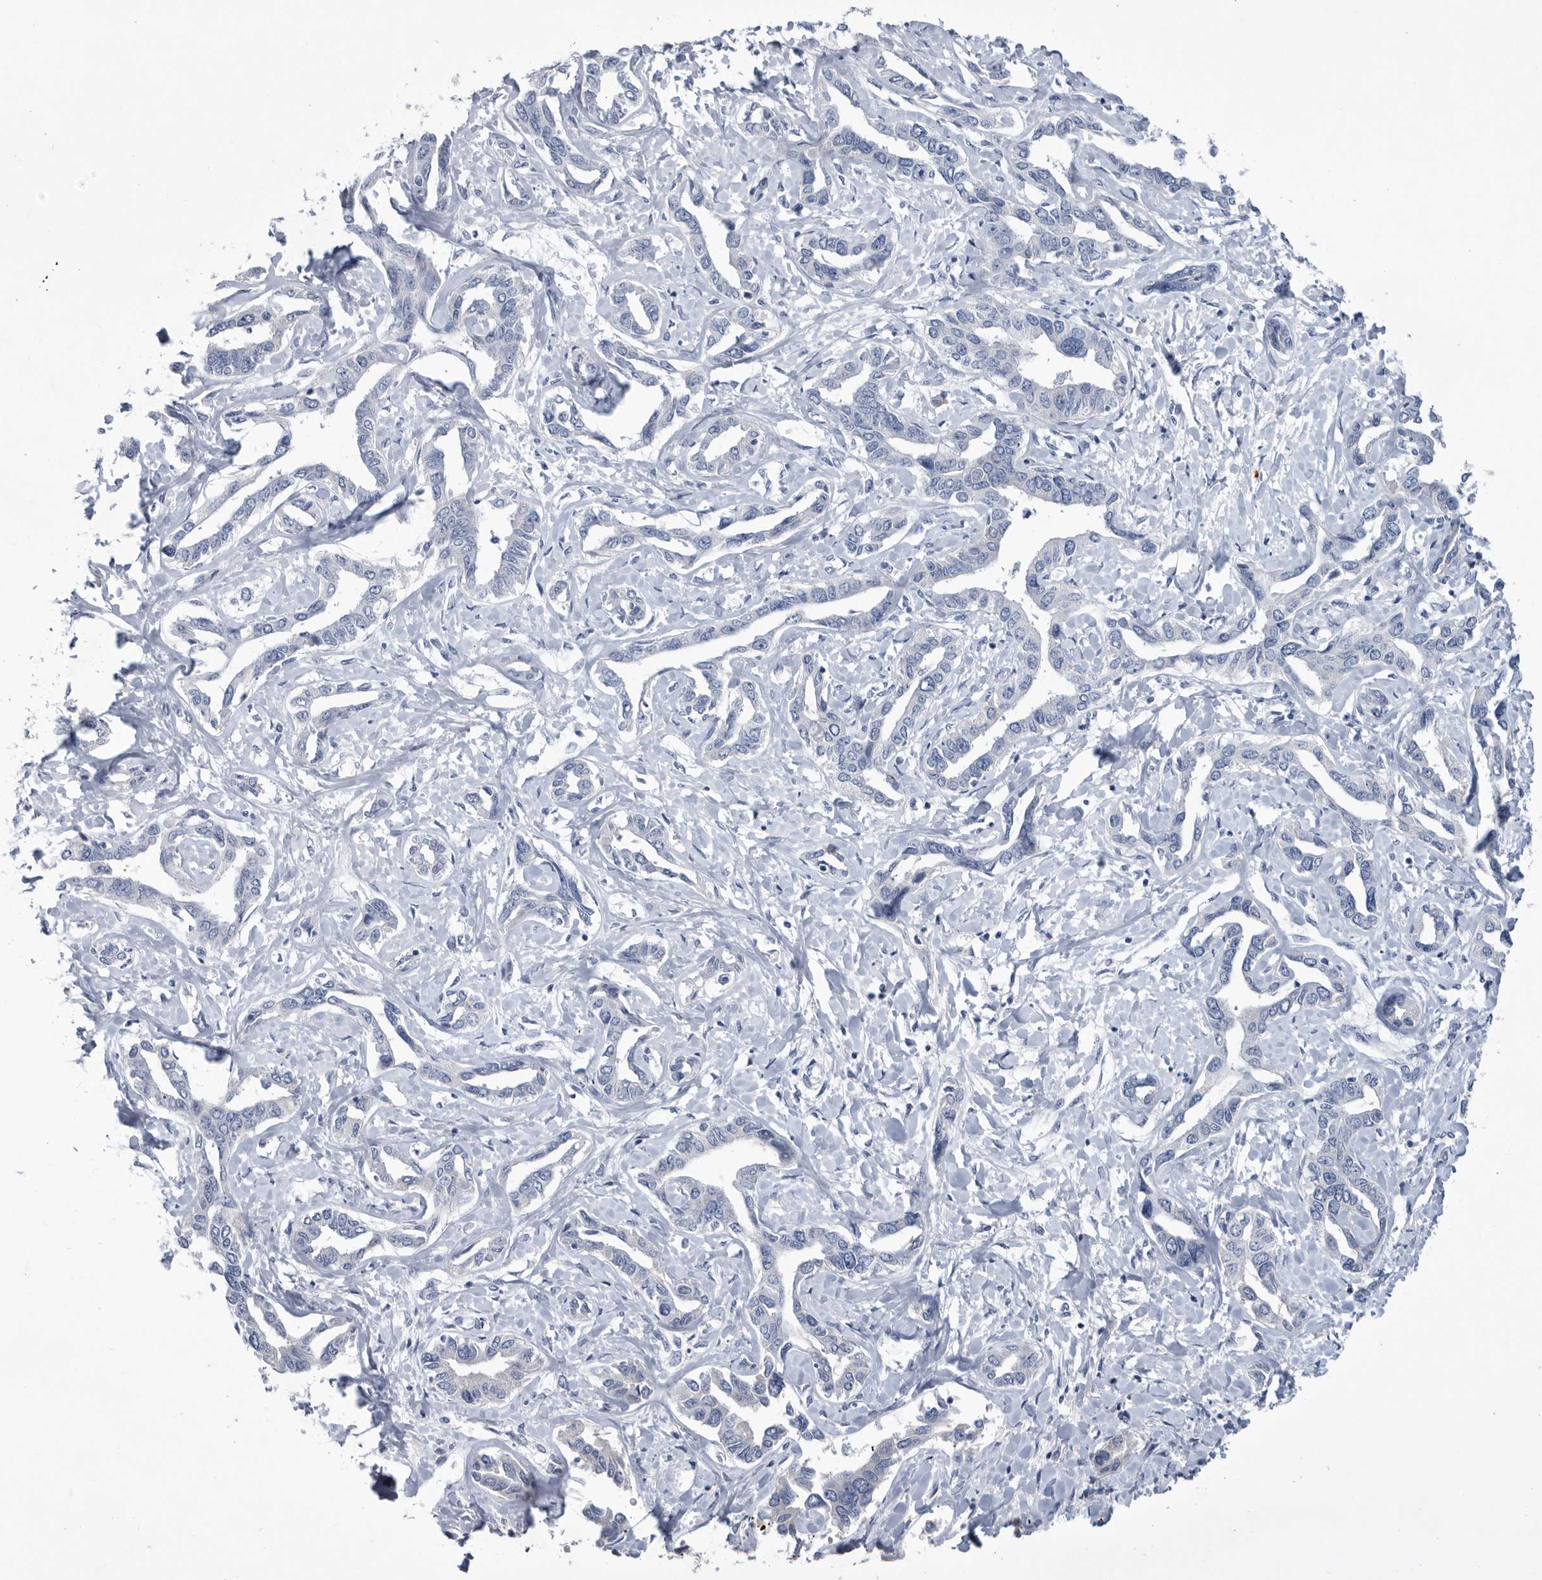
{"staining": {"intensity": "negative", "quantity": "none", "location": "none"}, "tissue": "liver cancer", "cell_type": "Tumor cells", "image_type": "cancer", "snomed": [{"axis": "morphology", "description": "Cholangiocarcinoma"}, {"axis": "topography", "description": "Liver"}], "caption": "The micrograph demonstrates no significant staining in tumor cells of cholangiocarcinoma (liver). The staining is performed using DAB brown chromogen with nuclei counter-stained in using hematoxylin.", "gene": "BTBD6", "patient": {"sex": "male", "age": 59}}